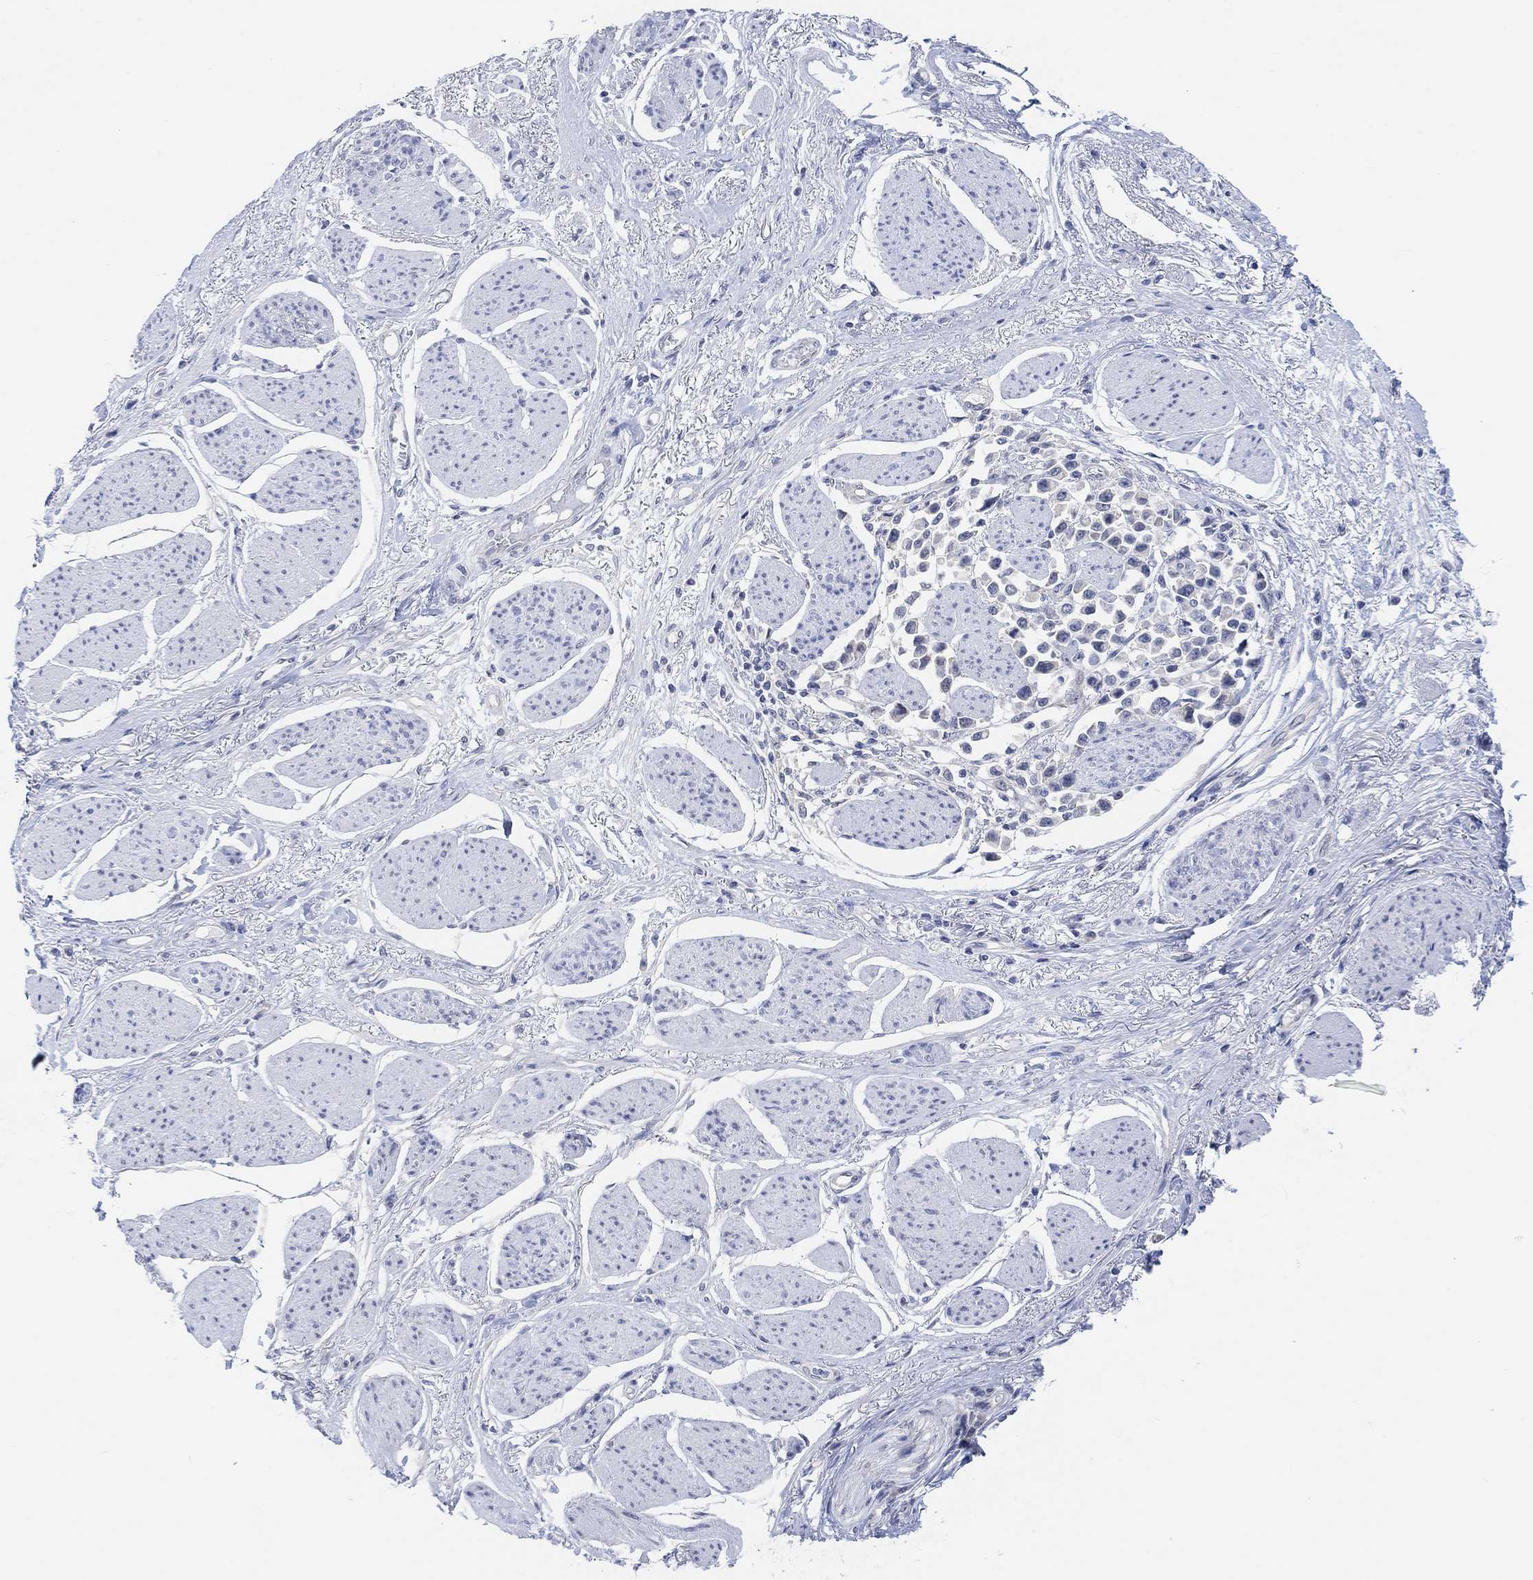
{"staining": {"intensity": "negative", "quantity": "none", "location": "none"}, "tissue": "stomach cancer", "cell_type": "Tumor cells", "image_type": "cancer", "snomed": [{"axis": "morphology", "description": "Adenocarcinoma, NOS"}, {"axis": "topography", "description": "Stomach"}], "caption": "Stomach cancer stained for a protein using immunohistochemistry reveals no expression tumor cells.", "gene": "MUC1", "patient": {"sex": "female", "age": 81}}